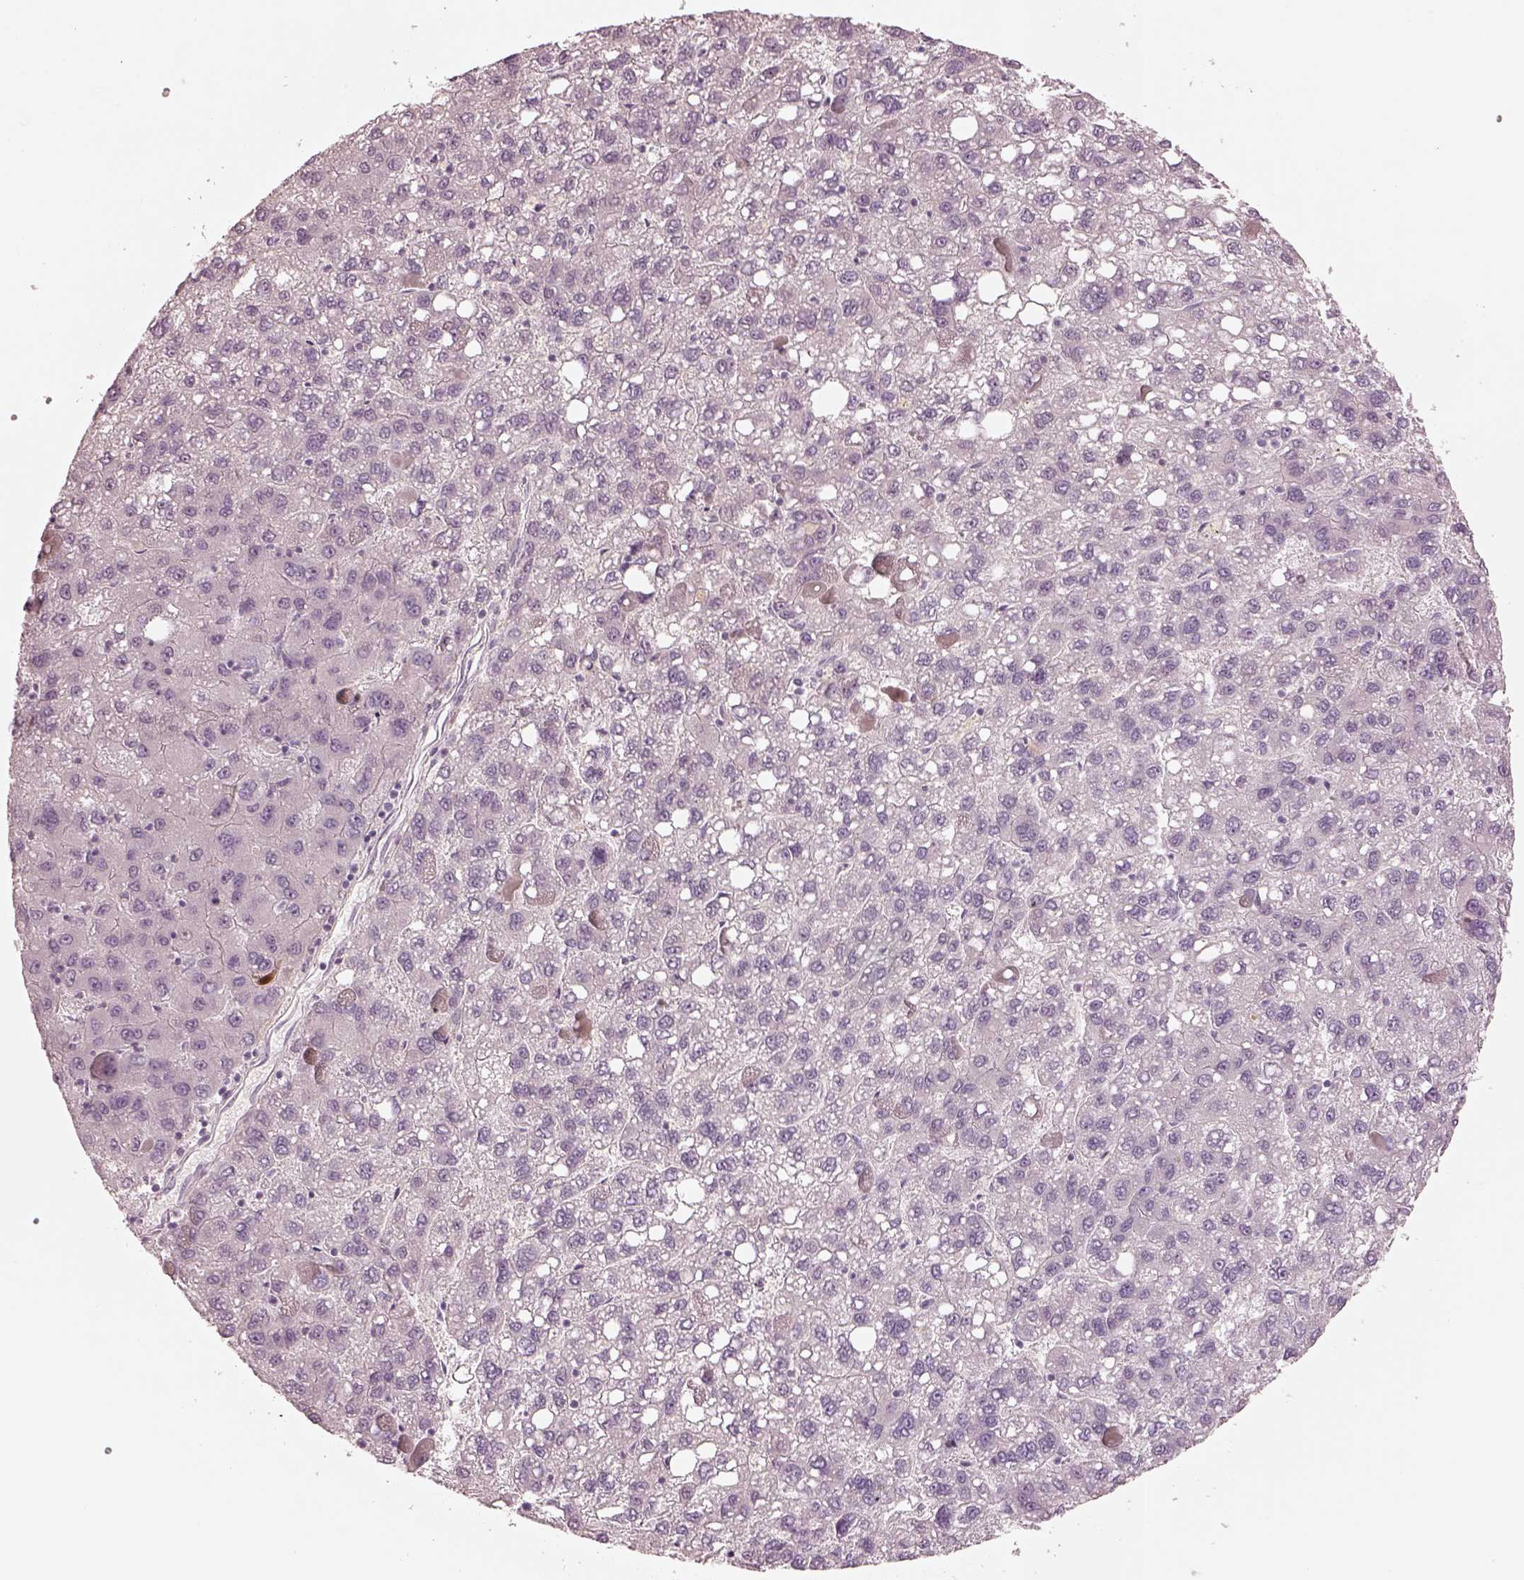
{"staining": {"intensity": "negative", "quantity": "none", "location": "none"}, "tissue": "liver cancer", "cell_type": "Tumor cells", "image_type": "cancer", "snomed": [{"axis": "morphology", "description": "Carcinoma, Hepatocellular, NOS"}, {"axis": "topography", "description": "Liver"}], "caption": "The histopathology image exhibits no significant staining in tumor cells of hepatocellular carcinoma (liver).", "gene": "SPATA6L", "patient": {"sex": "female", "age": 82}}